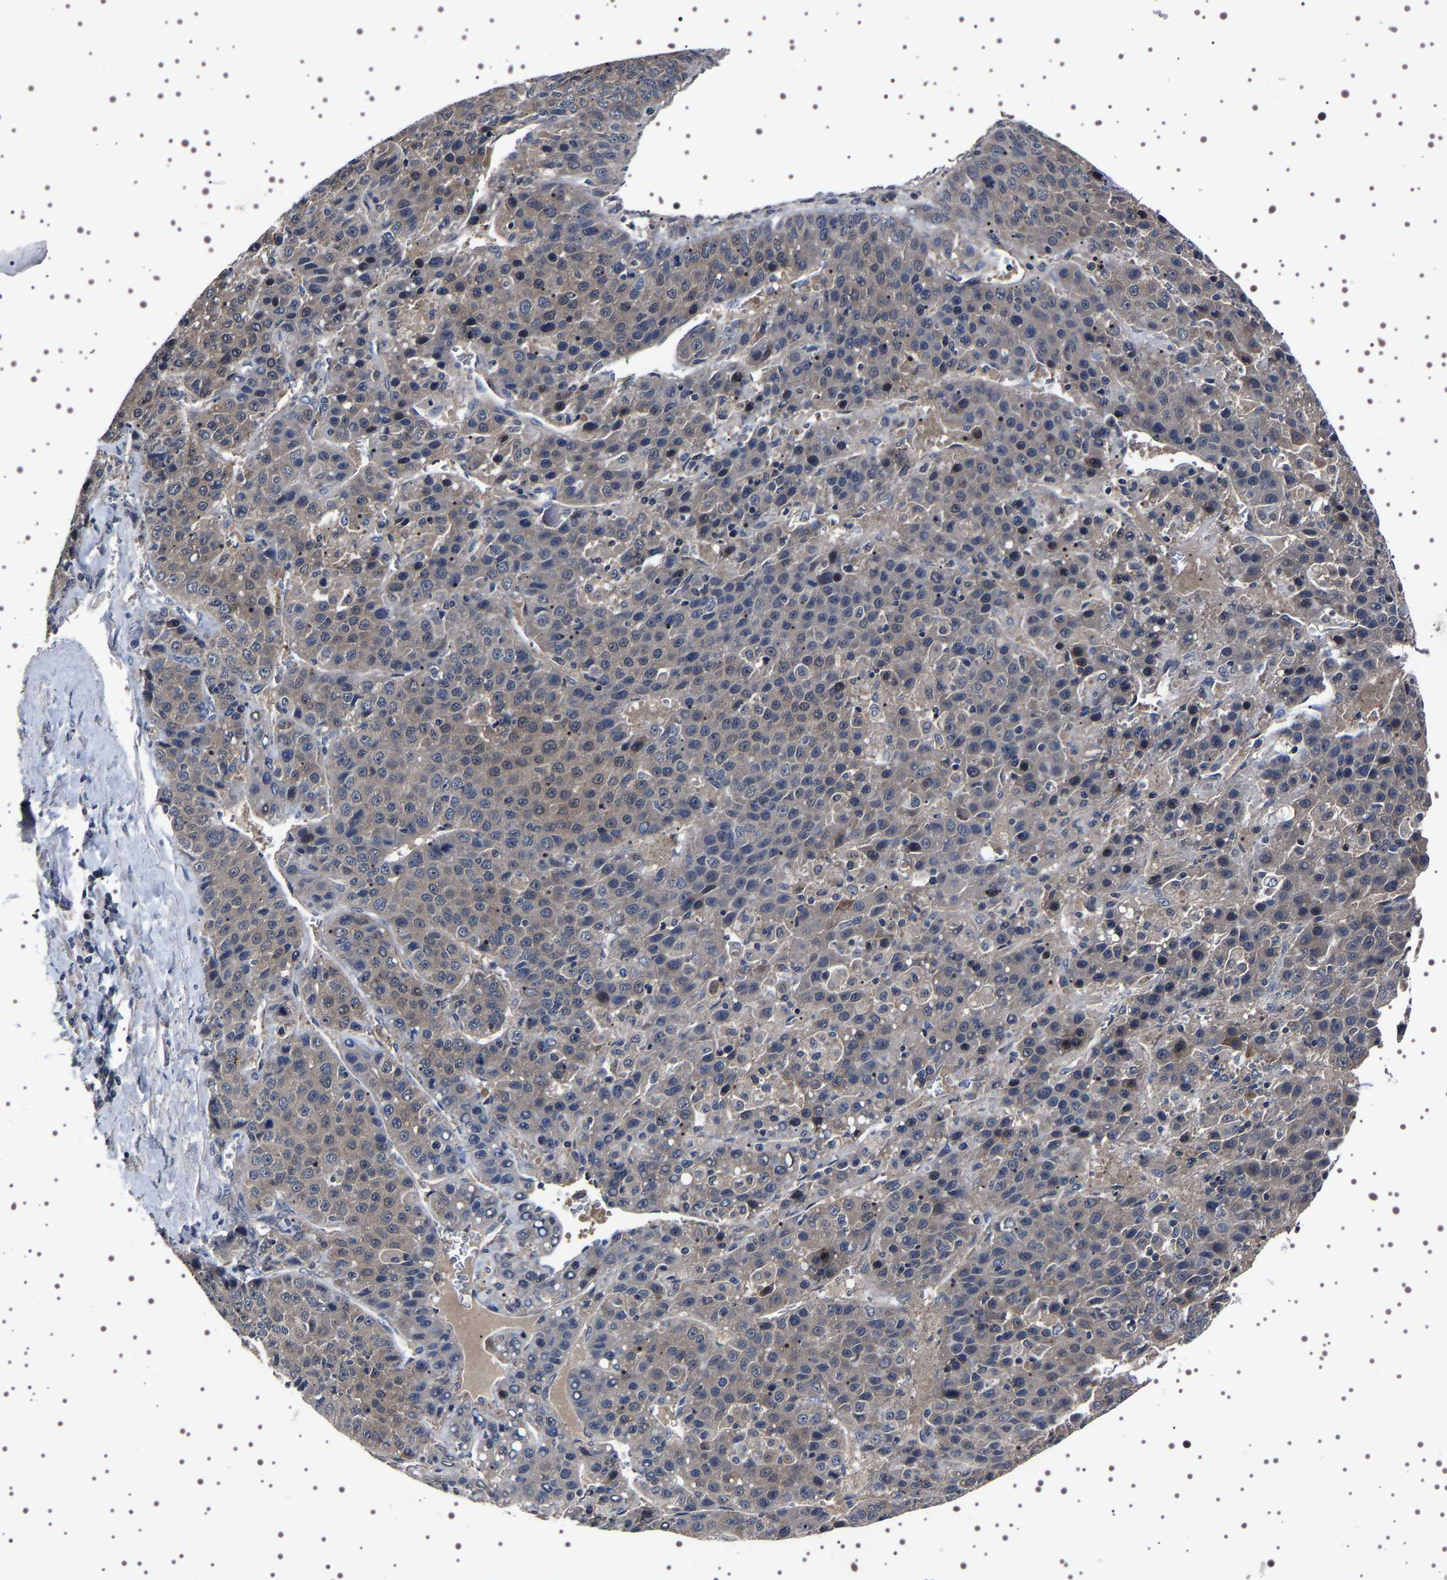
{"staining": {"intensity": "weak", "quantity": "25%-75%", "location": "cytoplasmic/membranous"}, "tissue": "liver cancer", "cell_type": "Tumor cells", "image_type": "cancer", "snomed": [{"axis": "morphology", "description": "Carcinoma, Hepatocellular, NOS"}, {"axis": "topography", "description": "Liver"}], "caption": "DAB immunohistochemical staining of human liver hepatocellular carcinoma shows weak cytoplasmic/membranous protein positivity in approximately 25%-75% of tumor cells. (brown staining indicates protein expression, while blue staining denotes nuclei).", "gene": "TARBP1", "patient": {"sex": "female", "age": 53}}